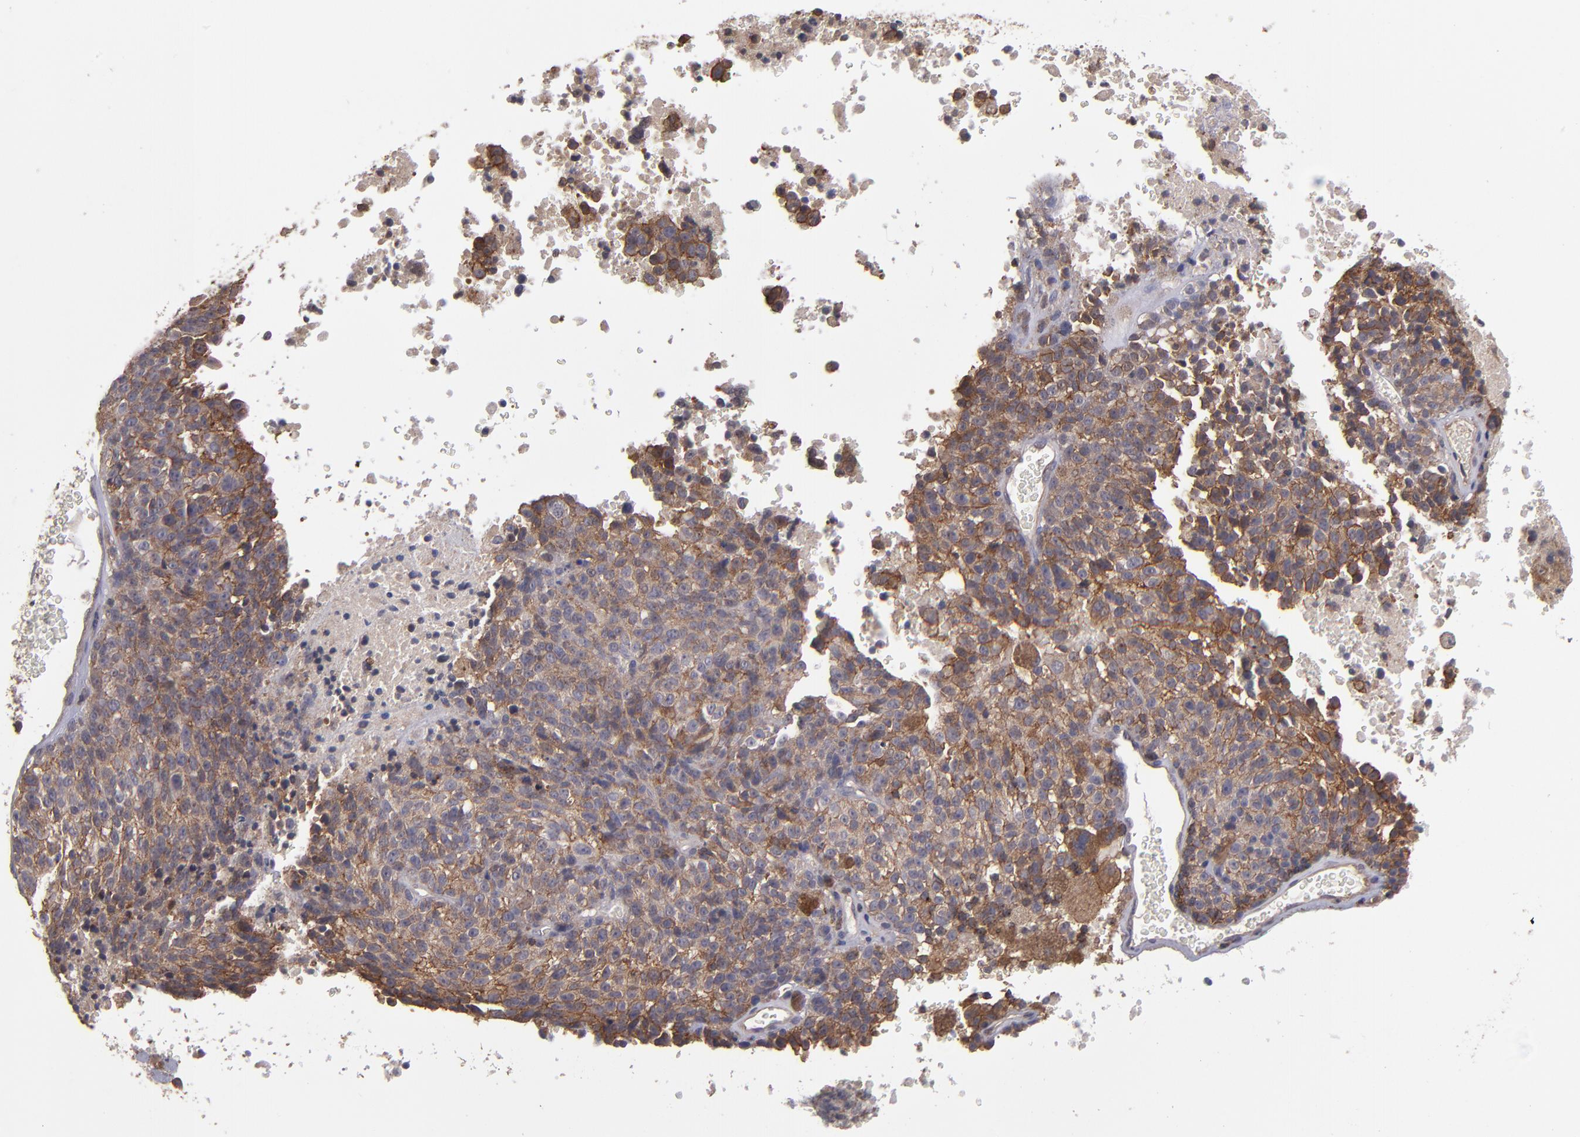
{"staining": {"intensity": "strong", "quantity": ">75%", "location": "cytoplasmic/membranous"}, "tissue": "melanoma", "cell_type": "Tumor cells", "image_type": "cancer", "snomed": [{"axis": "morphology", "description": "Malignant melanoma, Metastatic site"}, {"axis": "topography", "description": "Cerebral cortex"}], "caption": "Immunohistochemistry (IHC) (DAB) staining of human melanoma shows strong cytoplasmic/membranous protein staining in about >75% of tumor cells. The staining is performed using DAB (3,3'-diaminobenzidine) brown chromogen to label protein expression. The nuclei are counter-stained blue using hematoxylin.", "gene": "NF2", "patient": {"sex": "female", "age": 52}}